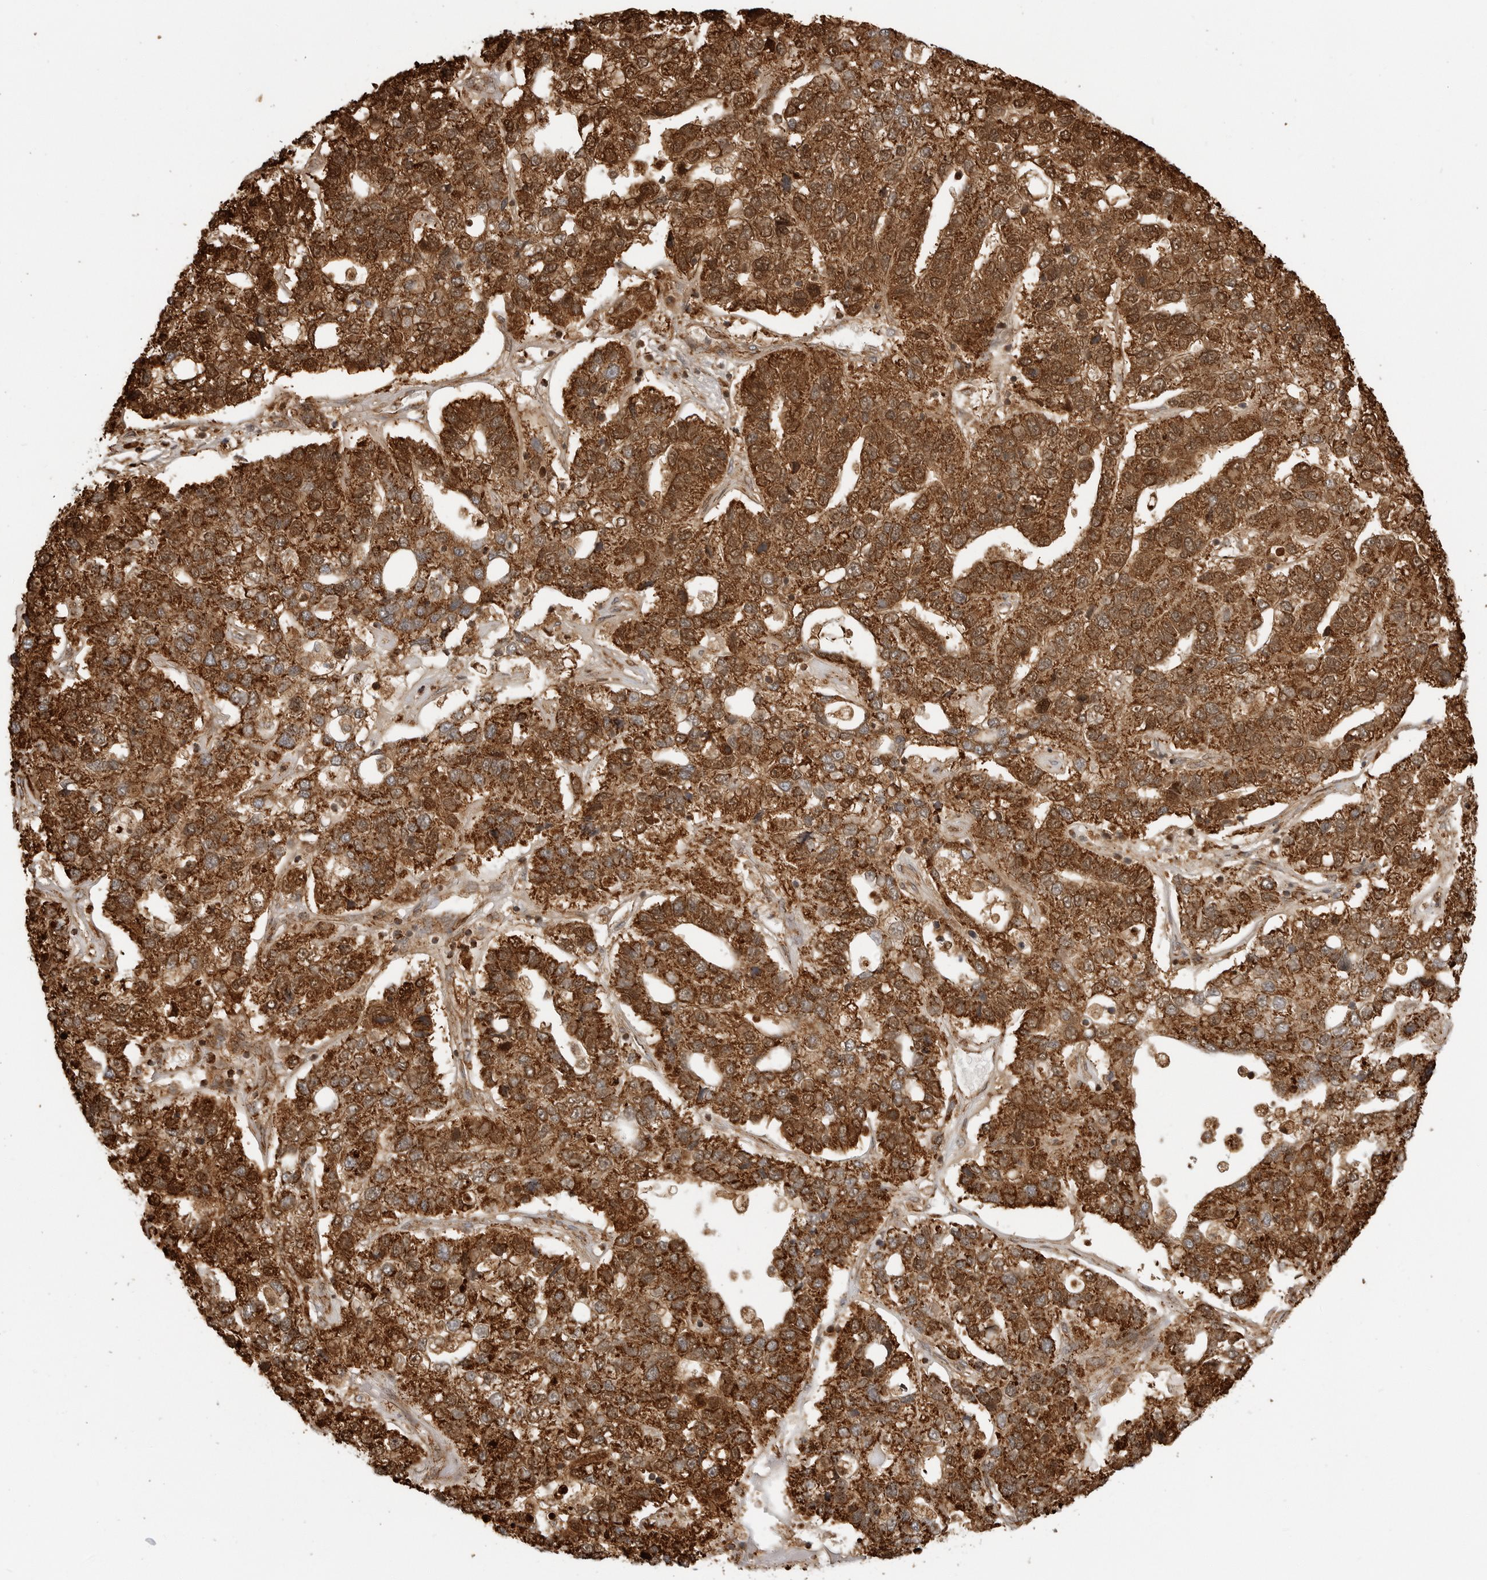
{"staining": {"intensity": "strong", "quantity": ">75%", "location": "cytoplasmic/membranous,nuclear"}, "tissue": "pancreatic cancer", "cell_type": "Tumor cells", "image_type": "cancer", "snomed": [{"axis": "morphology", "description": "Adenocarcinoma, NOS"}, {"axis": "topography", "description": "Pancreas"}], "caption": "Pancreatic adenocarcinoma tissue exhibits strong cytoplasmic/membranous and nuclear expression in approximately >75% of tumor cells, visualized by immunohistochemistry.", "gene": "BMP2K", "patient": {"sex": "female", "age": 61}}